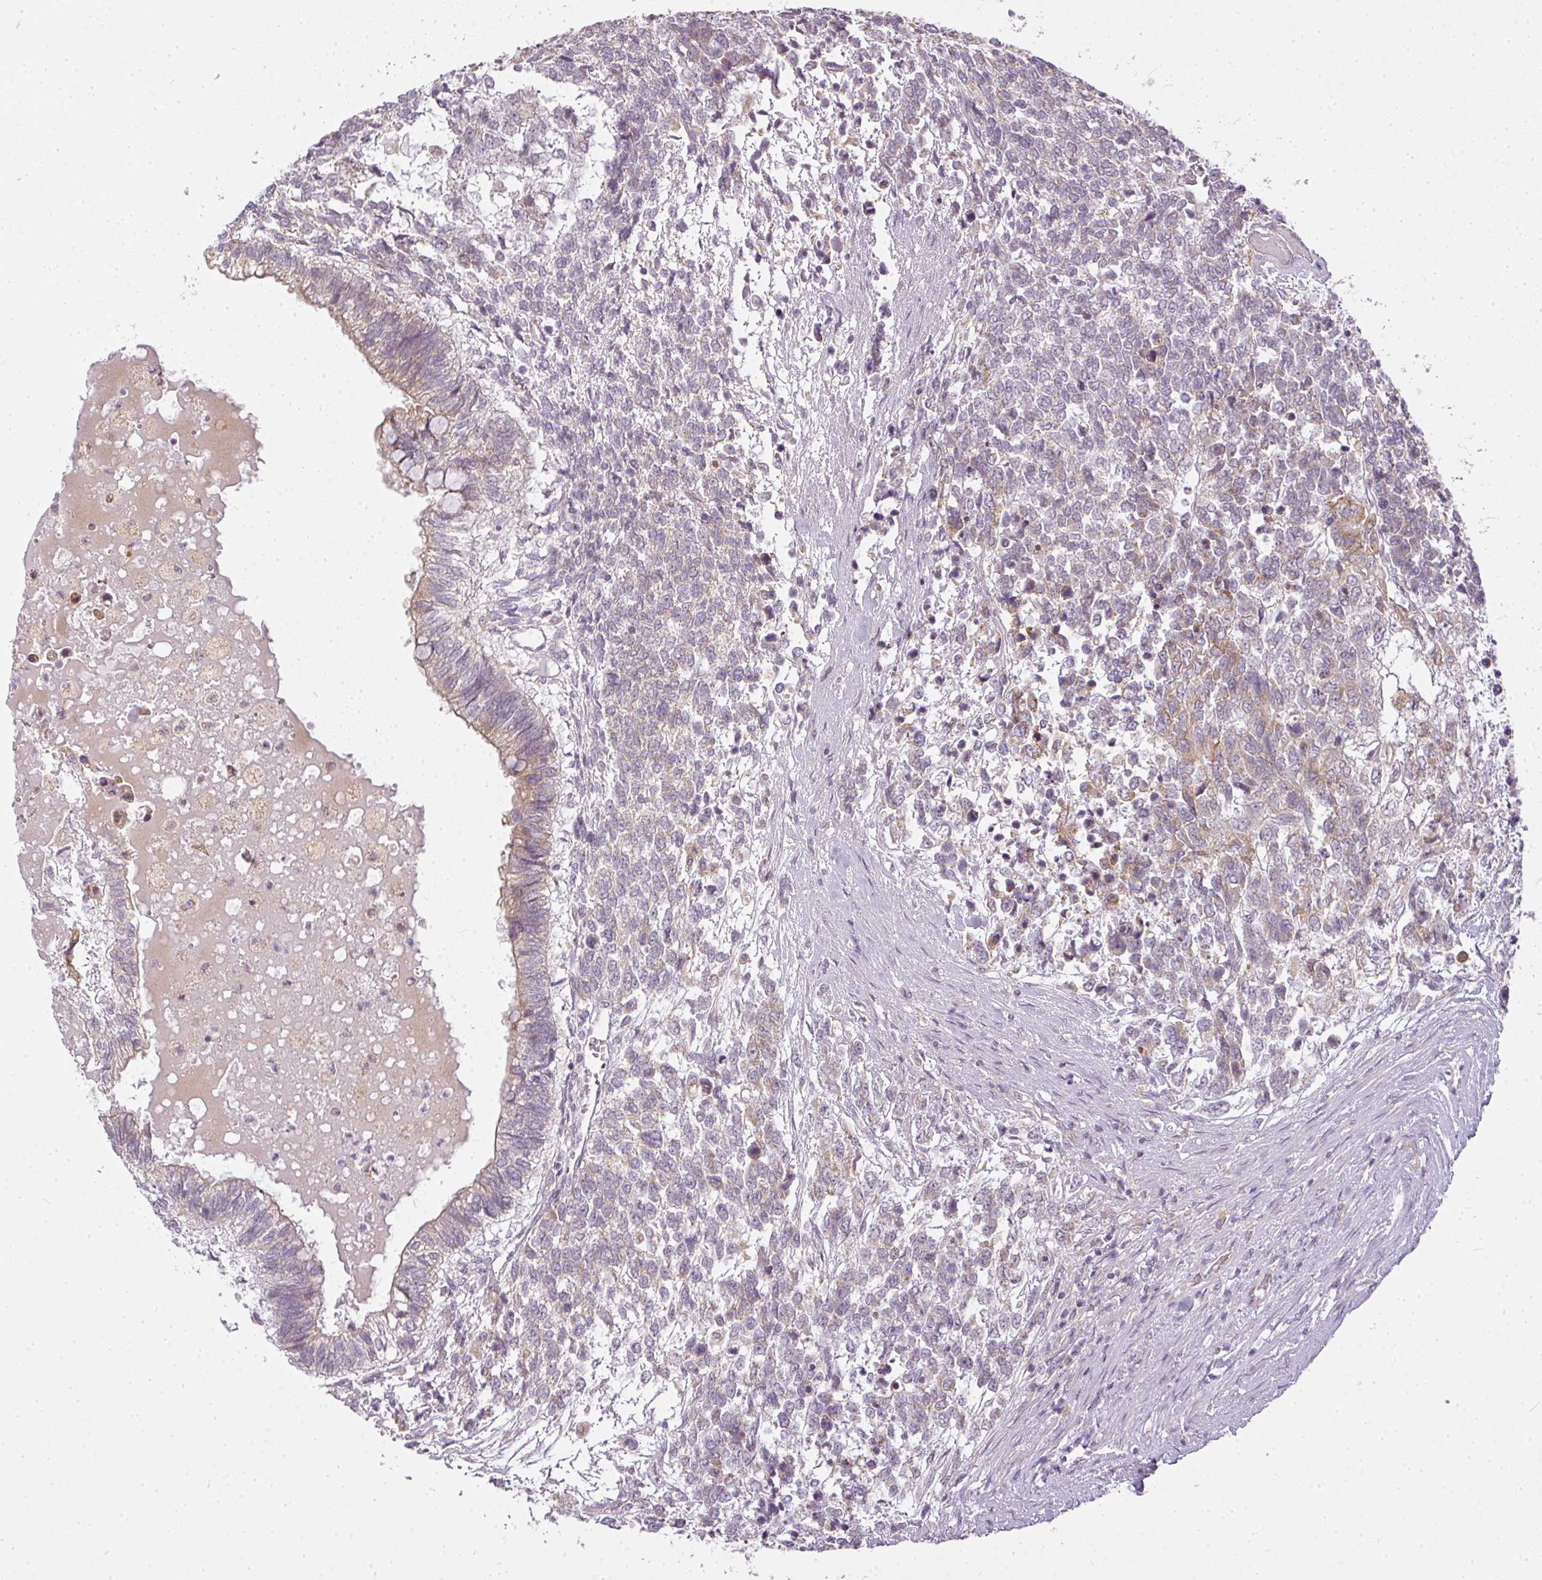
{"staining": {"intensity": "moderate", "quantity": "<25%", "location": "cytoplasmic/membranous"}, "tissue": "testis cancer", "cell_type": "Tumor cells", "image_type": "cancer", "snomed": [{"axis": "morphology", "description": "Carcinoma, Embryonal, NOS"}, {"axis": "topography", "description": "Testis"}], "caption": "A high-resolution image shows immunohistochemistry staining of embryonal carcinoma (testis), which exhibits moderate cytoplasmic/membranous positivity in approximately <25% of tumor cells.", "gene": "MED19", "patient": {"sex": "male", "age": 23}}